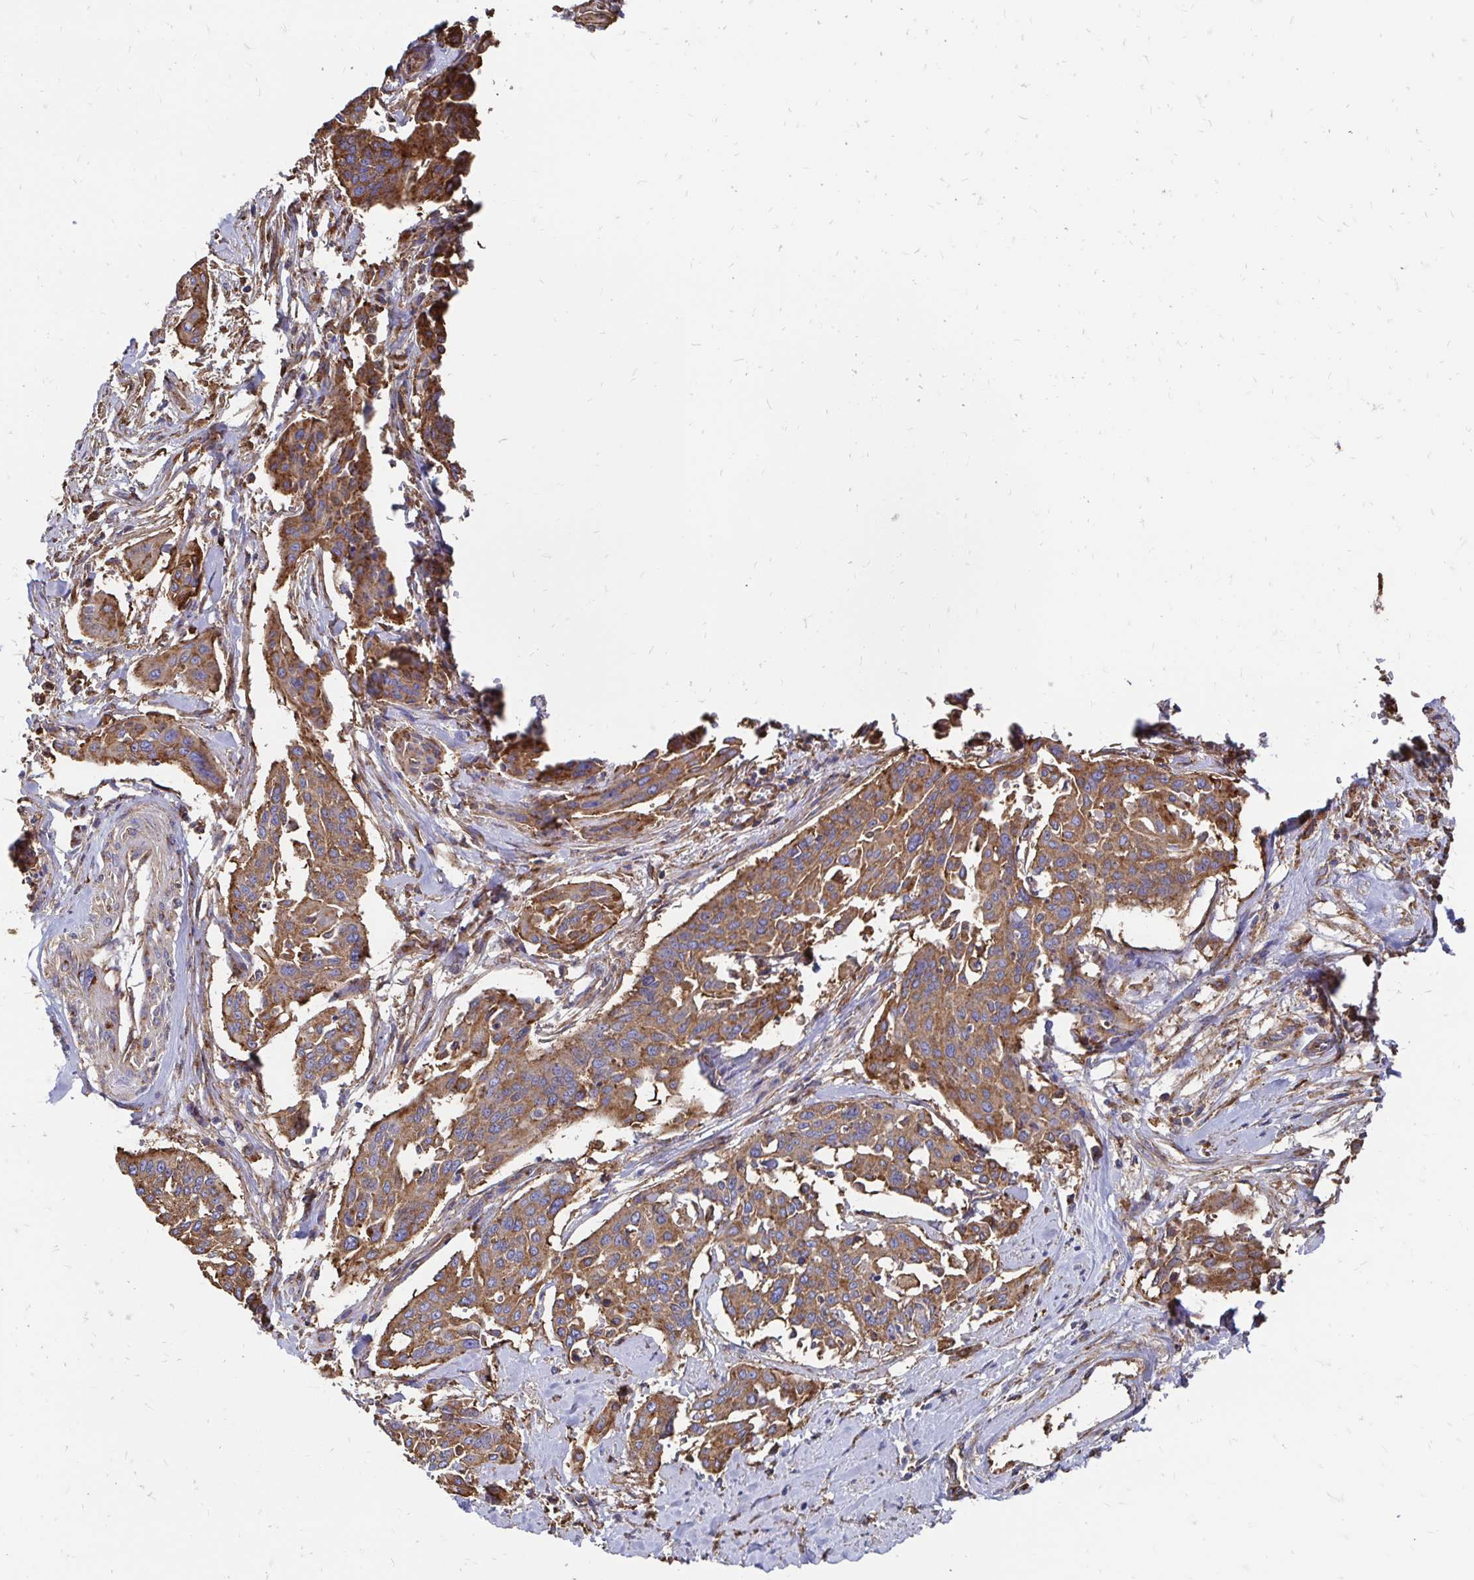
{"staining": {"intensity": "moderate", "quantity": ">75%", "location": "cytoplasmic/membranous"}, "tissue": "cervical cancer", "cell_type": "Tumor cells", "image_type": "cancer", "snomed": [{"axis": "morphology", "description": "Squamous cell carcinoma, NOS"}, {"axis": "topography", "description": "Cervix"}], "caption": "Immunohistochemical staining of squamous cell carcinoma (cervical) demonstrates medium levels of moderate cytoplasmic/membranous protein expression in about >75% of tumor cells.", "gene": "CLTC", "patient": {"sex": "female", "age": 44}}